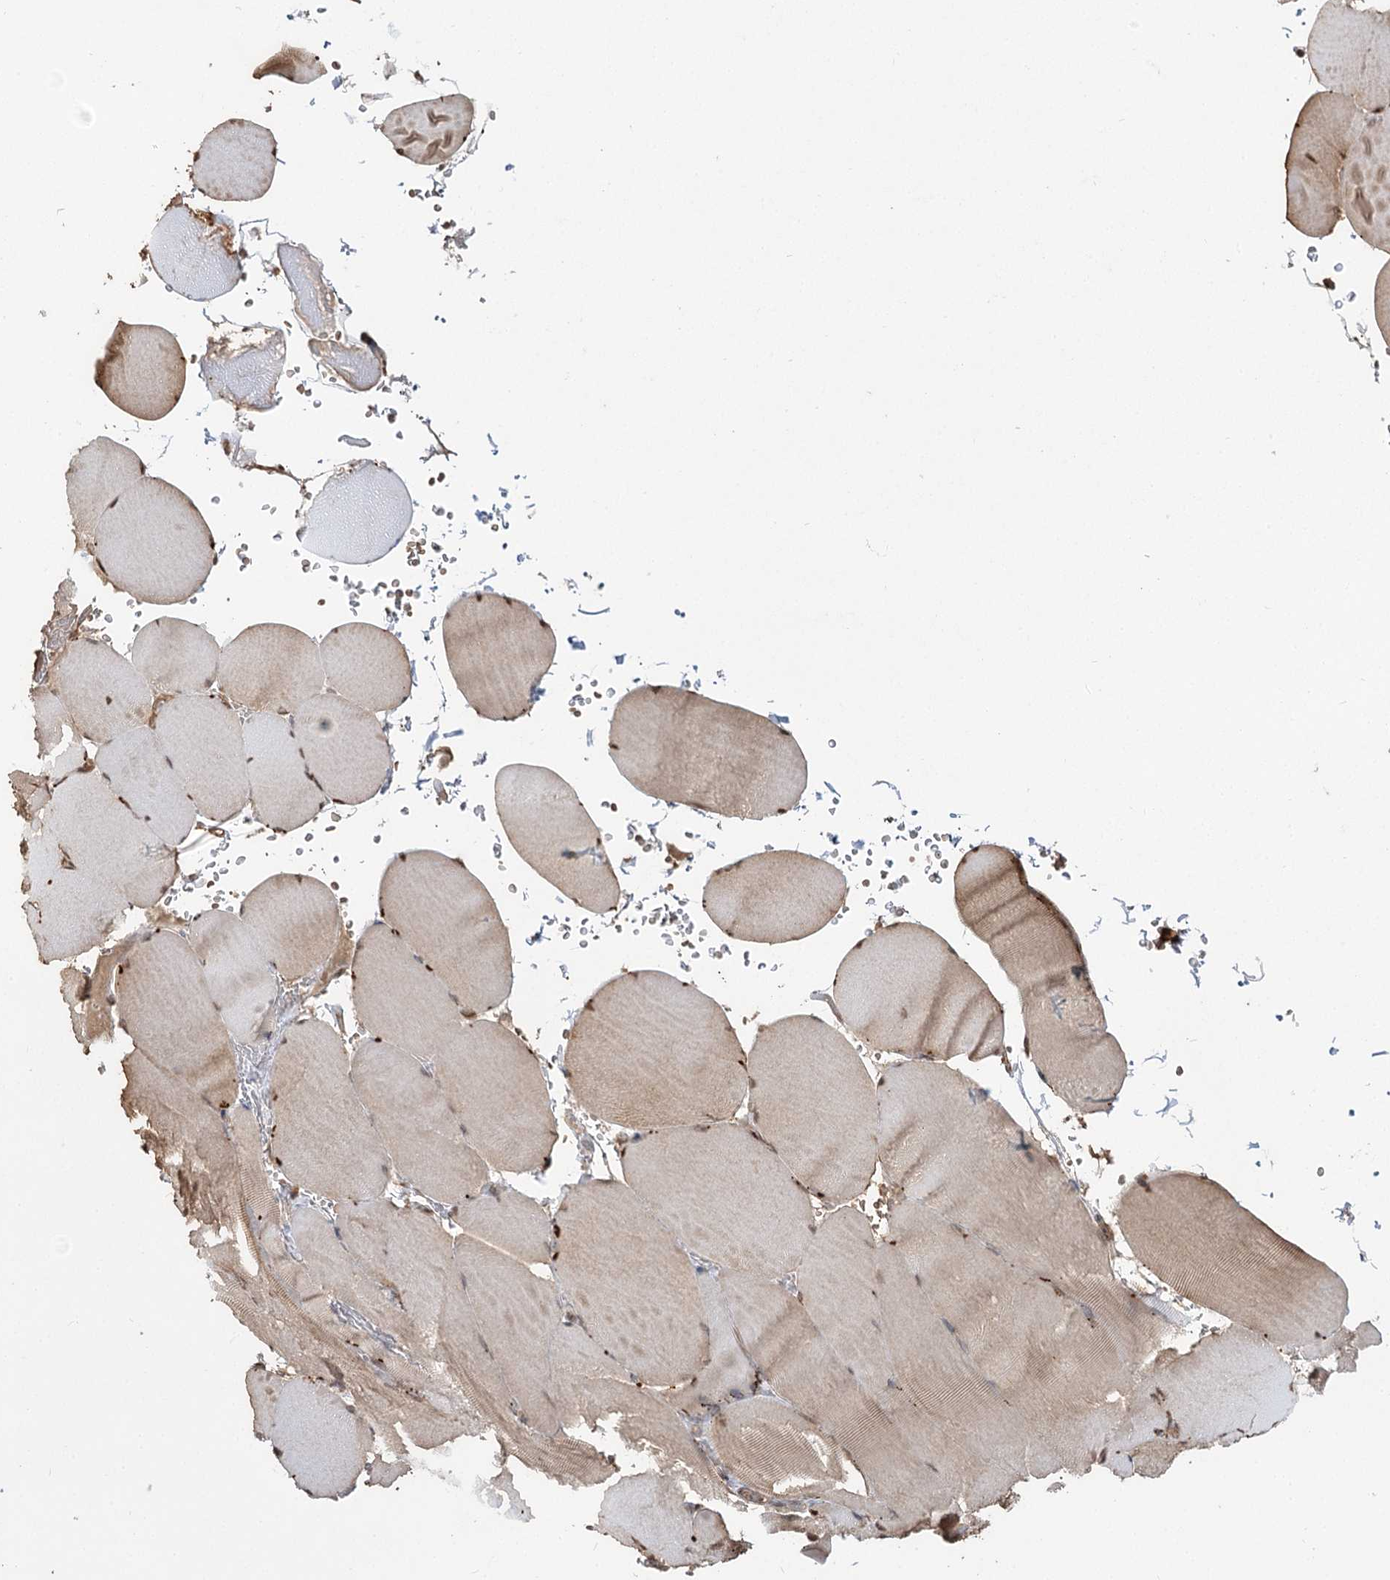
{"staining": {"intensity": "weak", "quantity": "25%-75%", "location": "cytoplasmic/membranous"}, "tissue": "skeletal muscle", "cell_type": "Myocytes", "image_type": "normal", "snomed": [{"axis": "morphology", "description": "Normal tissue, NOS"}, {"axis": "topography", "description": "Skeletal muscle"}, {"axis": "topography", "description": "Head-Neck"}], "caption": "Unremarkable skeletal muscle reveals weak cytoplasmic/membranous staining in about 25%-75% of myocytes, visualized by immunohistochemistry.", "gene": "PLCH1", "patient": {"sex": "male", "age": 66}}